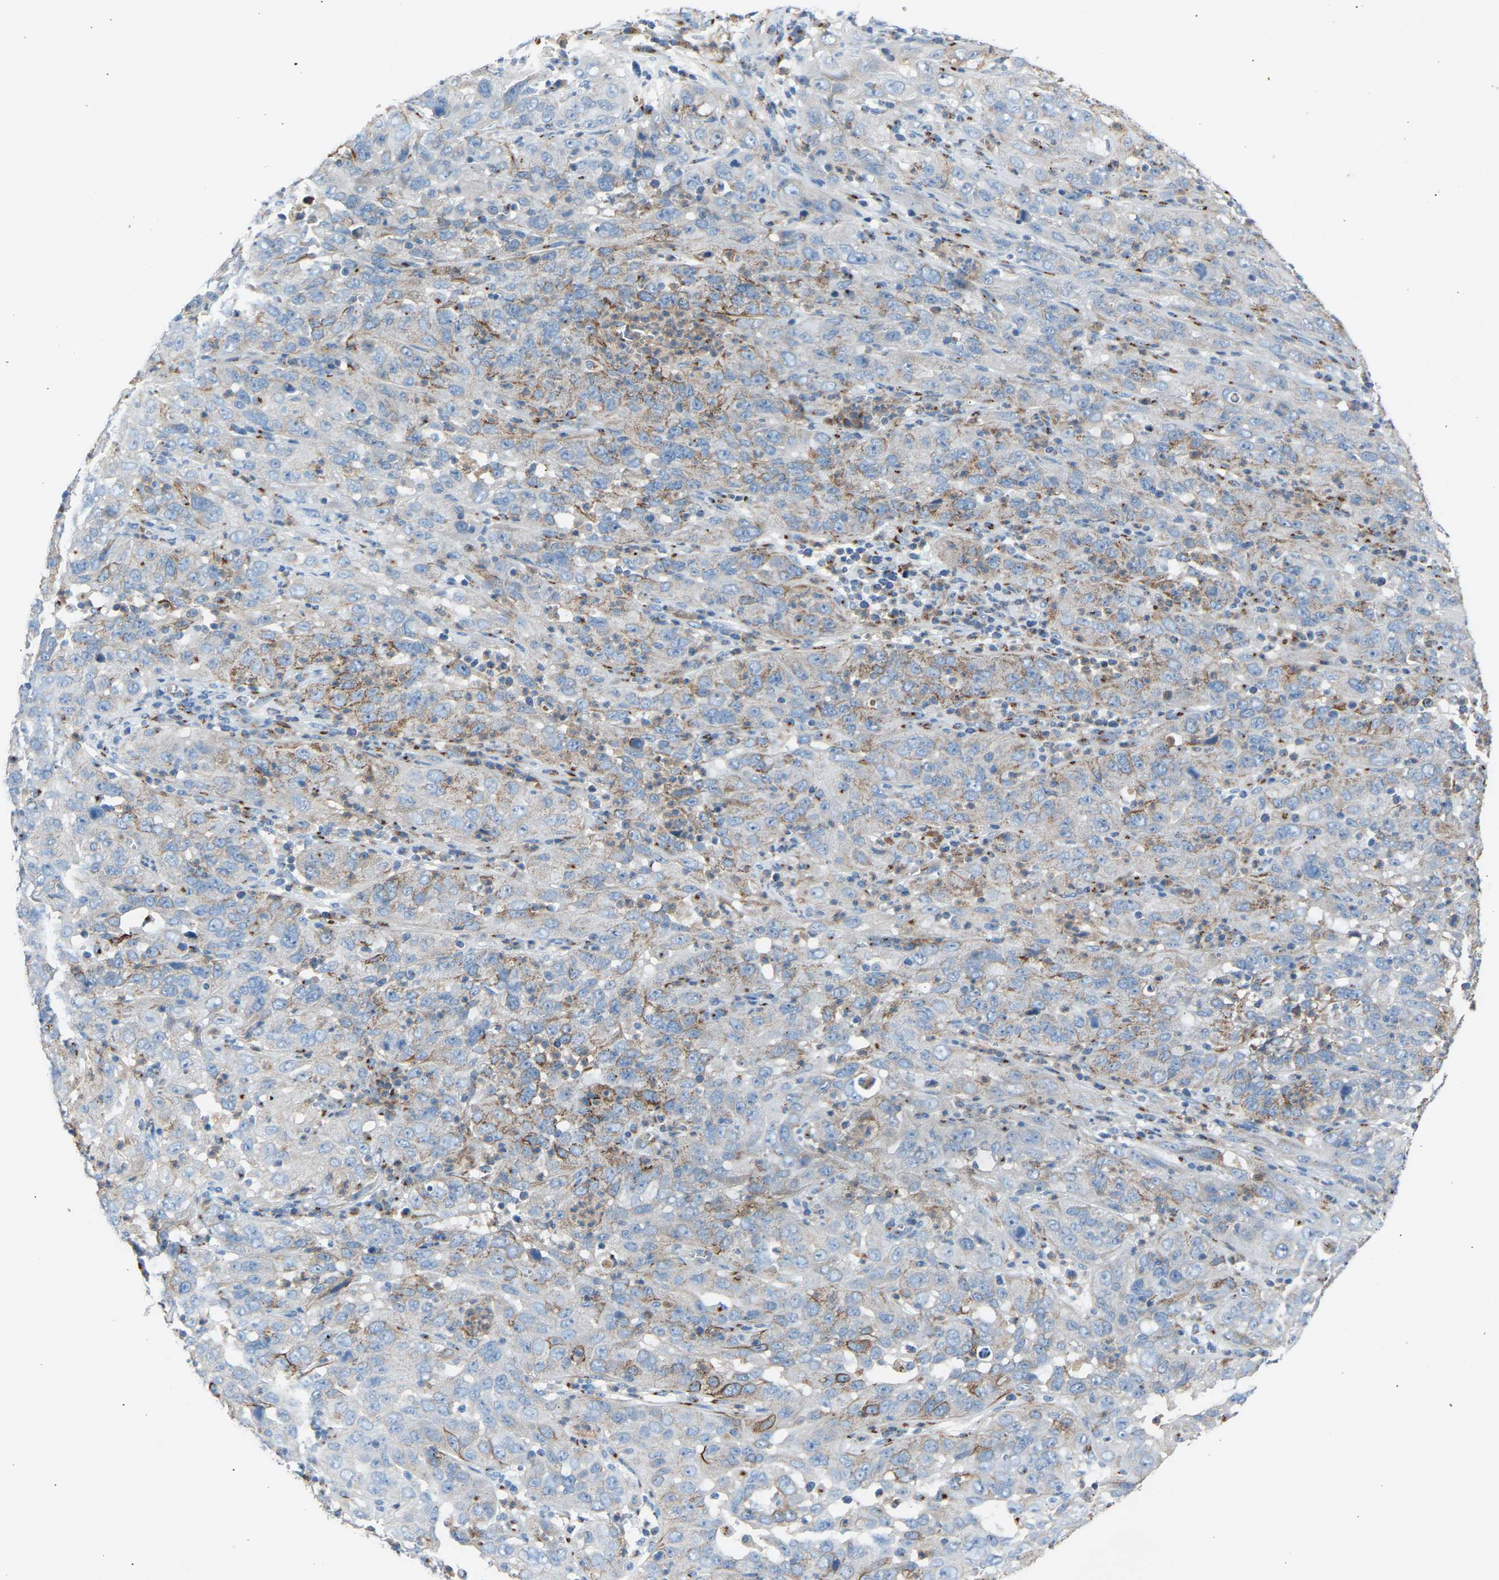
{"staining": {"intensity": "moderate", "quantity": "25%-75%", "location": "cytoplasmic/membranous"}, "tissue": "cervical cancer", "cell_type": "Tumor cells", "image_type": "cancer", "snomed": [{"axis": "morphology", "description": "Squamous cell carcinoma, NOS"}, {"axis": "topography", "description": "Cervix"}], "caption": "A histopathology image showing moderate cytoplasmic/membranous staining in about 25%-75% of tumor cells in squamous cell carcinoma (cervical), as visualized by brown immunohistochemical staining.", "gene": "CYREN", "patient": {"sex": "female", "age": 32}}